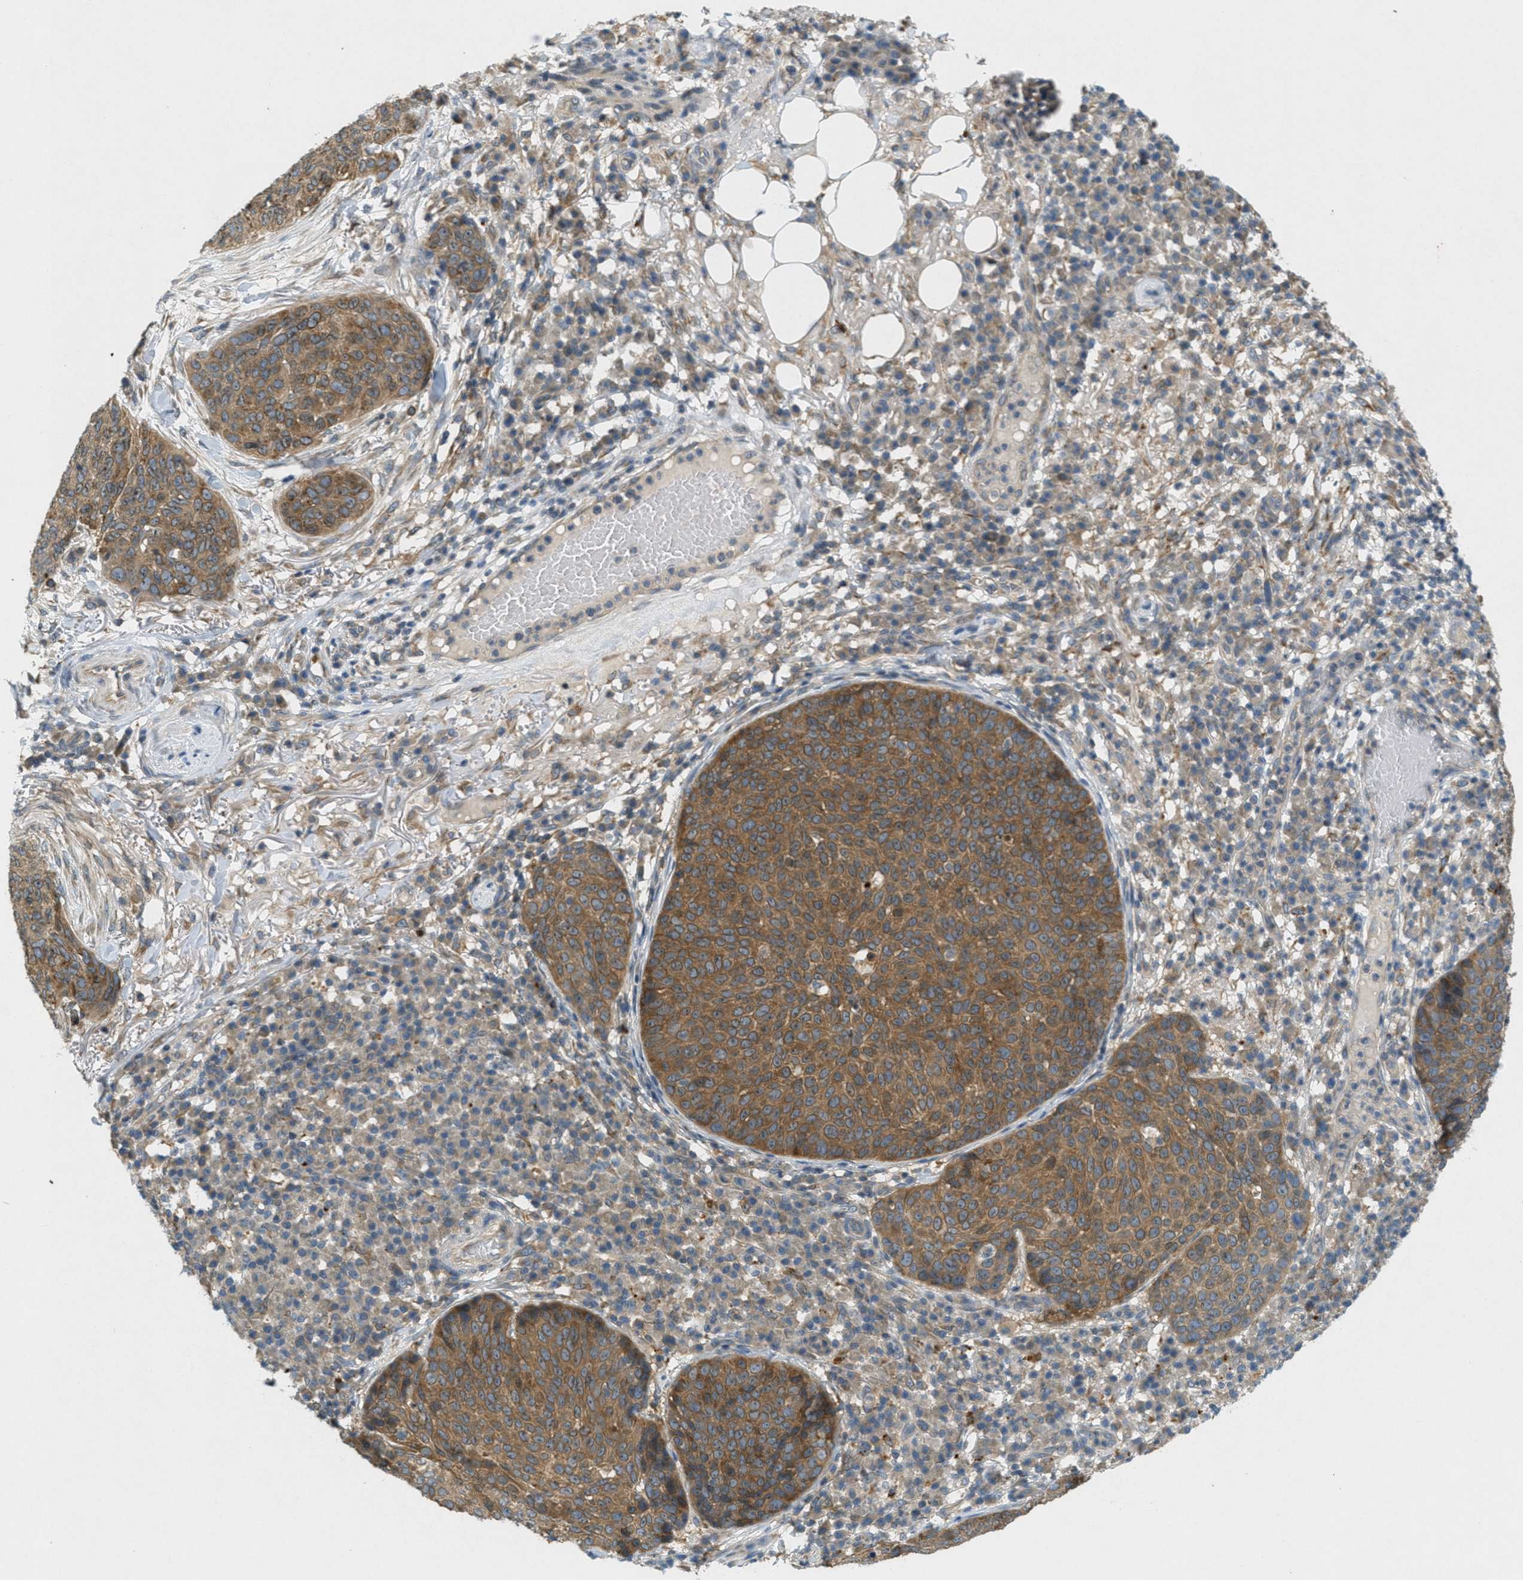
{"staining": {"intensity": "moderate", "quantity": ">75%", "location": "cytoplasmic/membranous"}, "tissue": "skin cancer", "cell_type": "Tumor cells", "image_type": "cancer", "snomed": [{"axis": "morphology", "description": "Squamous cell carcinoma in situ, NOS"}, {"axis": "morphology", "description": "Squamous cell carcinoma, NOS"}, {"axis": "topography", "description": "Skin"}], "caption": "This is a micrograph of IHC staining of skin cancer, which shows moderate staining in the cytoplasmic/membranous of tumor cells.", "gene": "SIGMAR1", "patient": {"sex": "male", "age": 93}}